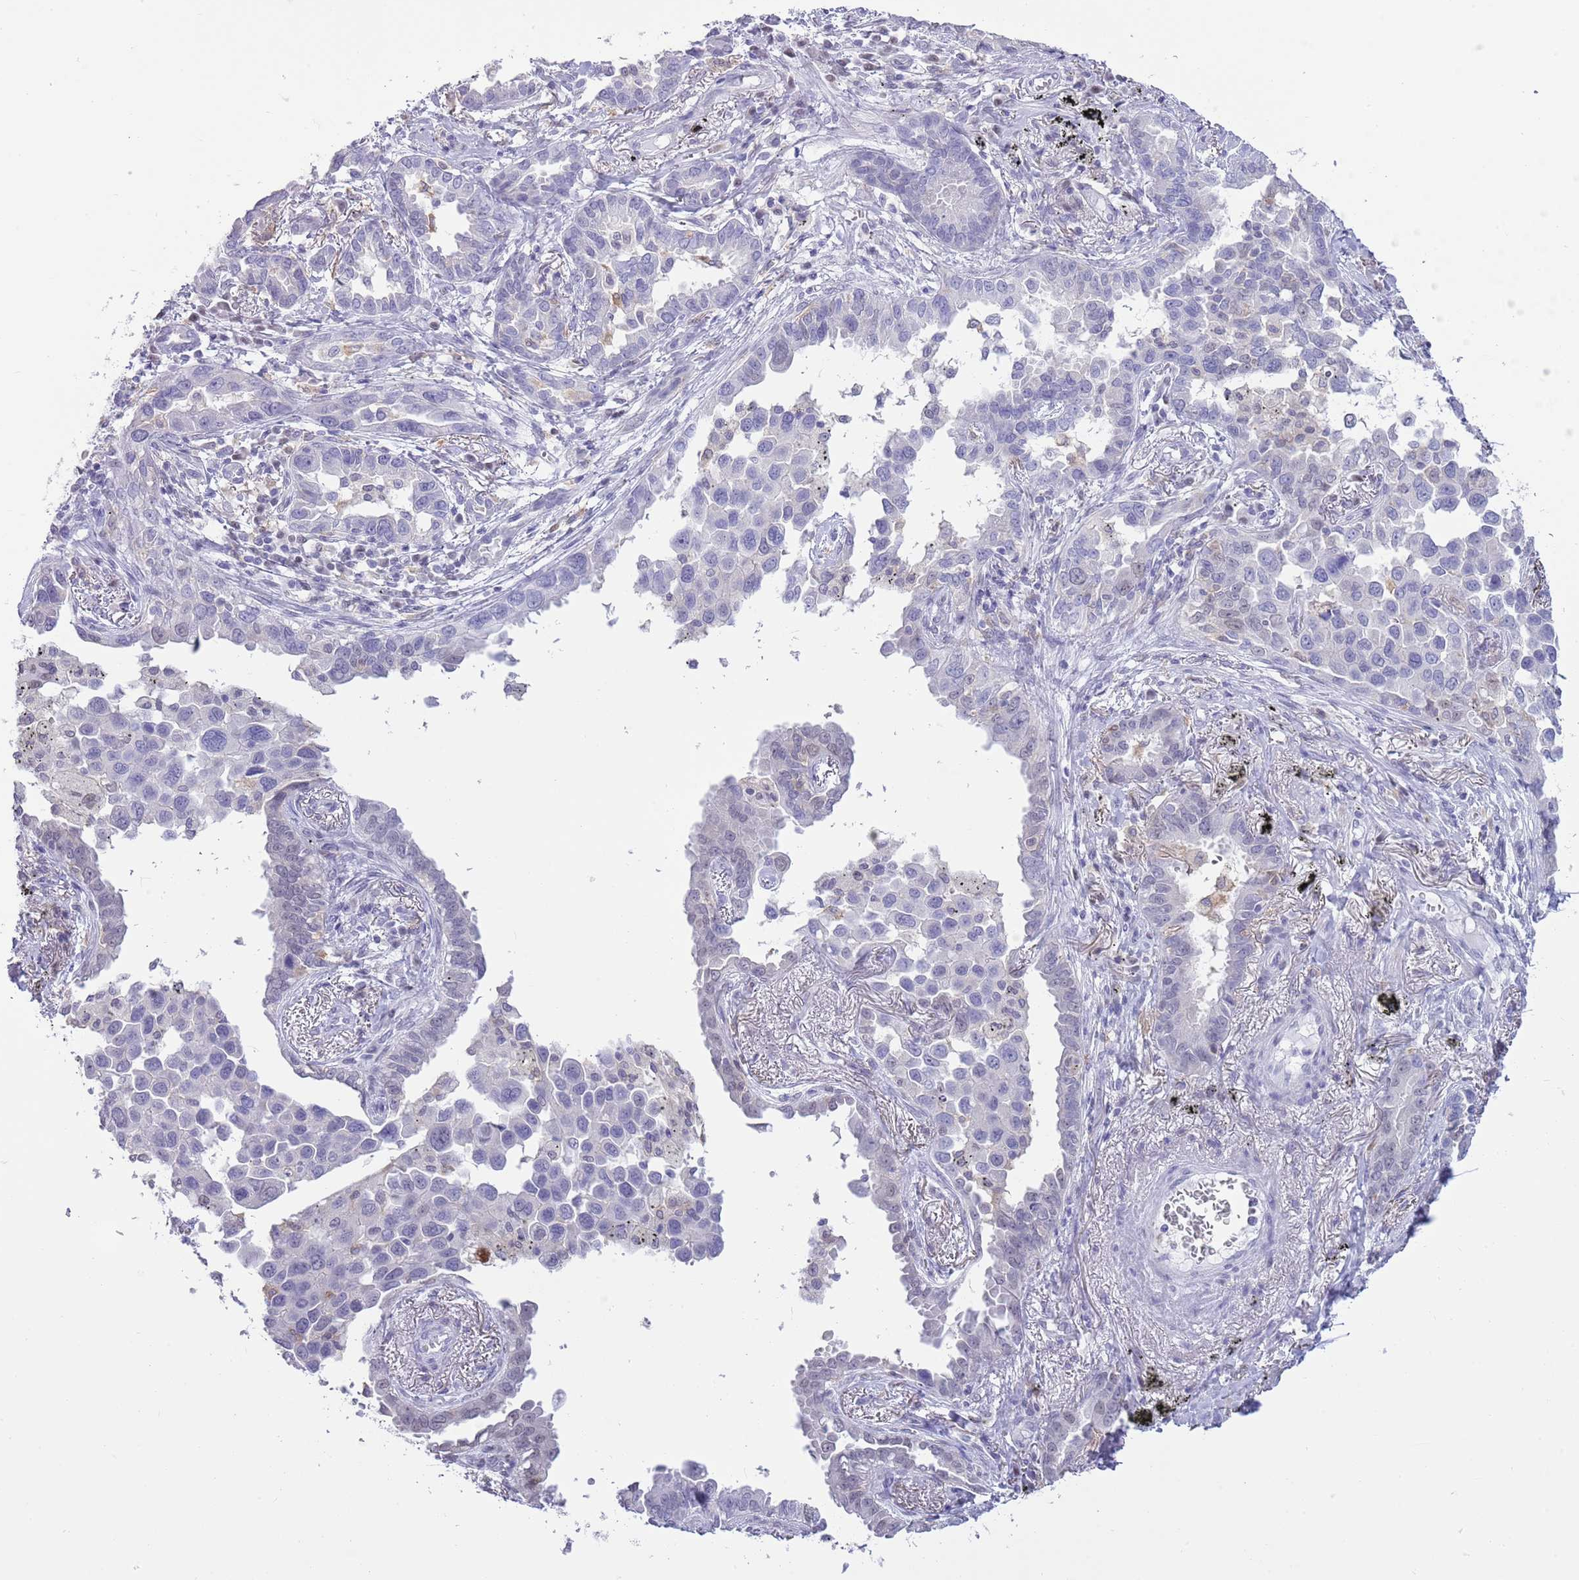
{"staining": {"intensity": "negative", "quantity": "none", "location": "none"}, "tissue": "lung cancer", "cell_type": "Tumor cells", "image_type": "cancer", "snomed": [{"axis": "morphology", "description": "Adenocarcinoma, NOS"}, {"axis": "topography", "description": "Lung"}], "caption": "Immunohistochemistry (IHC) histopathology image of neoplastic tissue: lung cancer (adenocarcinoma) stained with DAB demonstrates no significant protein positivity in tumor cells.", "gene": "PPP1R17", "patient": {"sex": "male", "age": 67}}